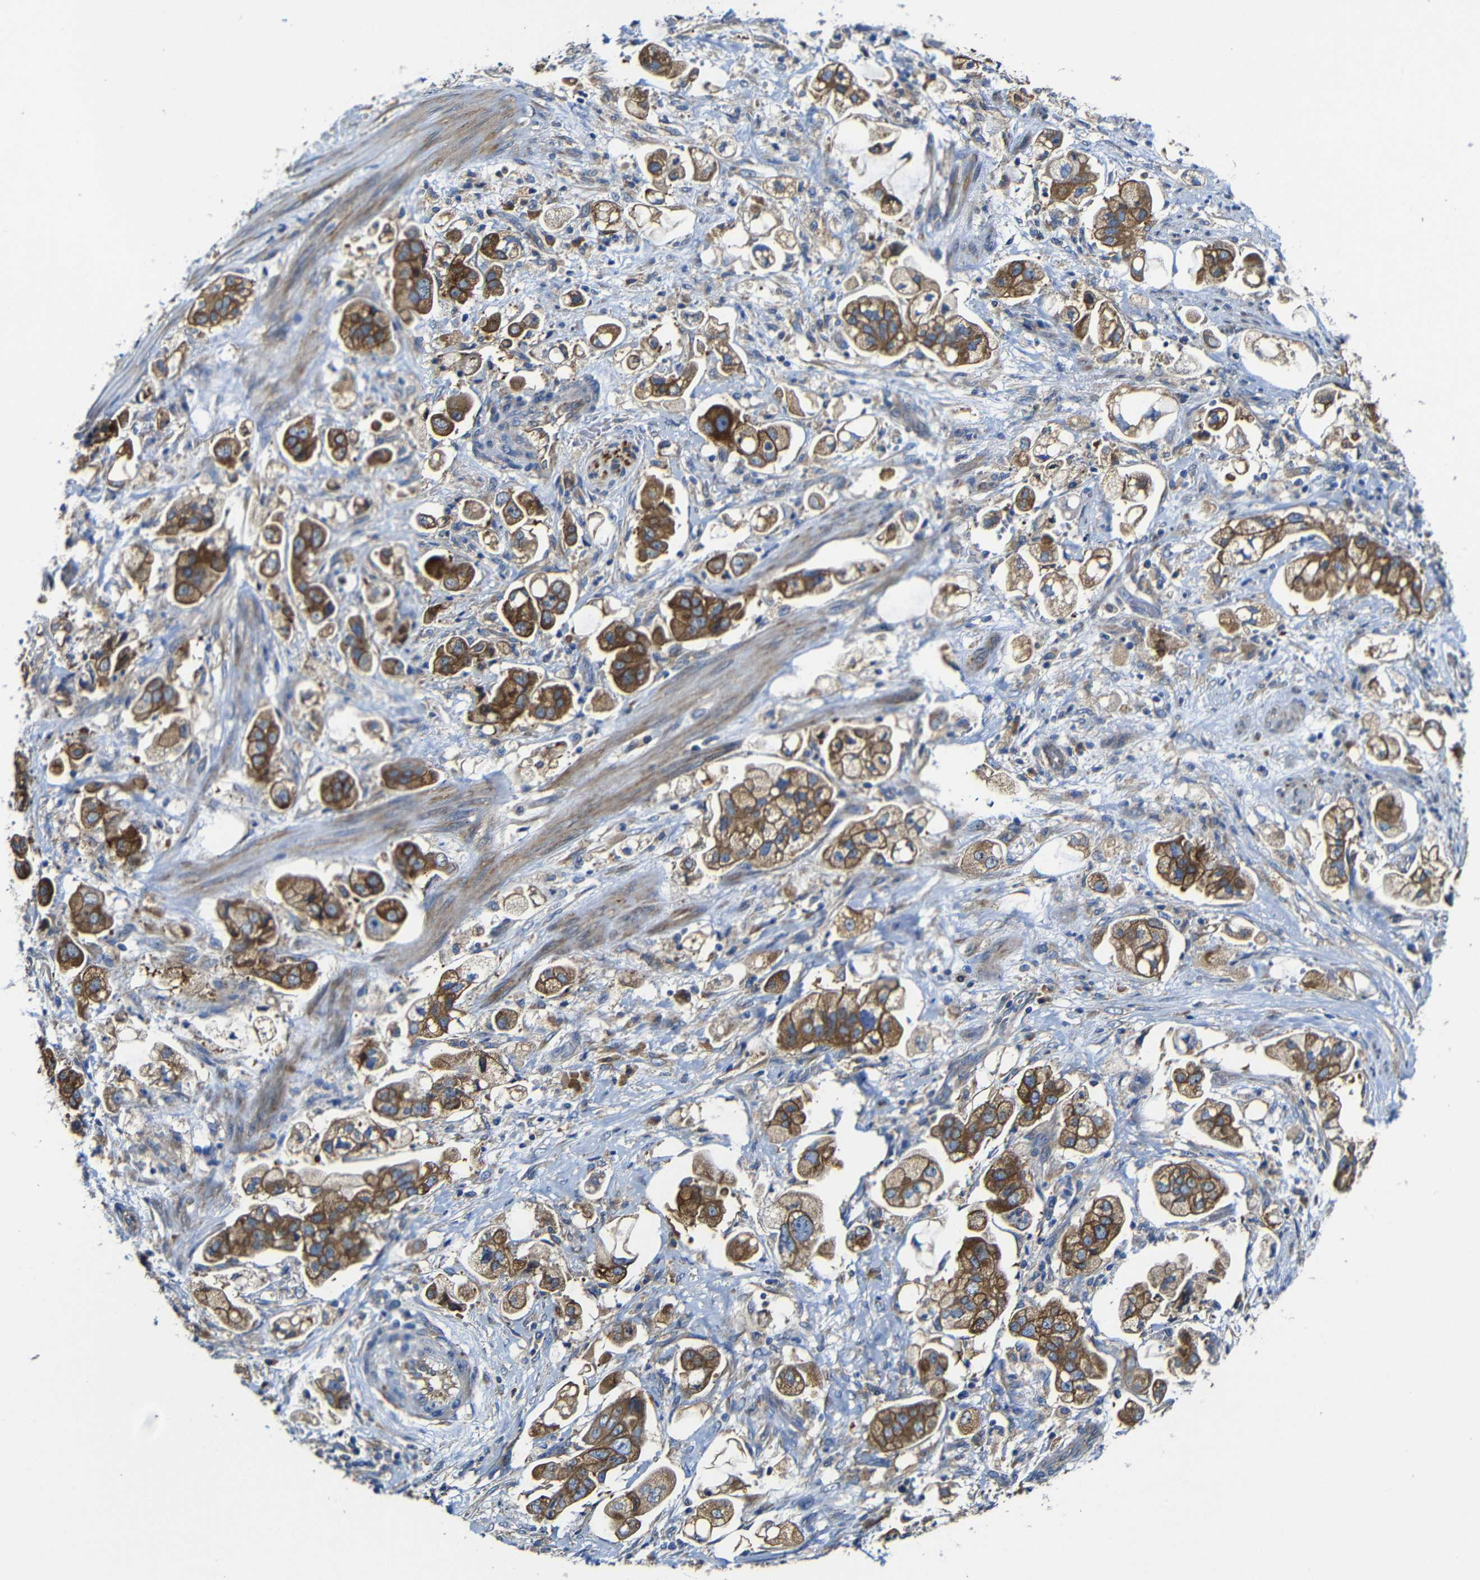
{"staining": {"intensity": "moderate", "quantity": ">75%", "location": "cytoplasmic/membranous"}, "tissue": "stomach cancer", "cell_type": "Tumor cells", "image_type": "cancer", "snomed": [{"axis": "morphology", "description": "Adenocarcinoma, NOS"}, {"axis": "topography", "description": "Stomach"}], "caption": "About >75% of tumor cells in stomach adenocarcinoma show moderate cytoplasmic/membranous protein expression as visualized by brown immunohistochemical staining.", "gene": "CLCC1", "patient": {"sex": "male", "age": 62}}